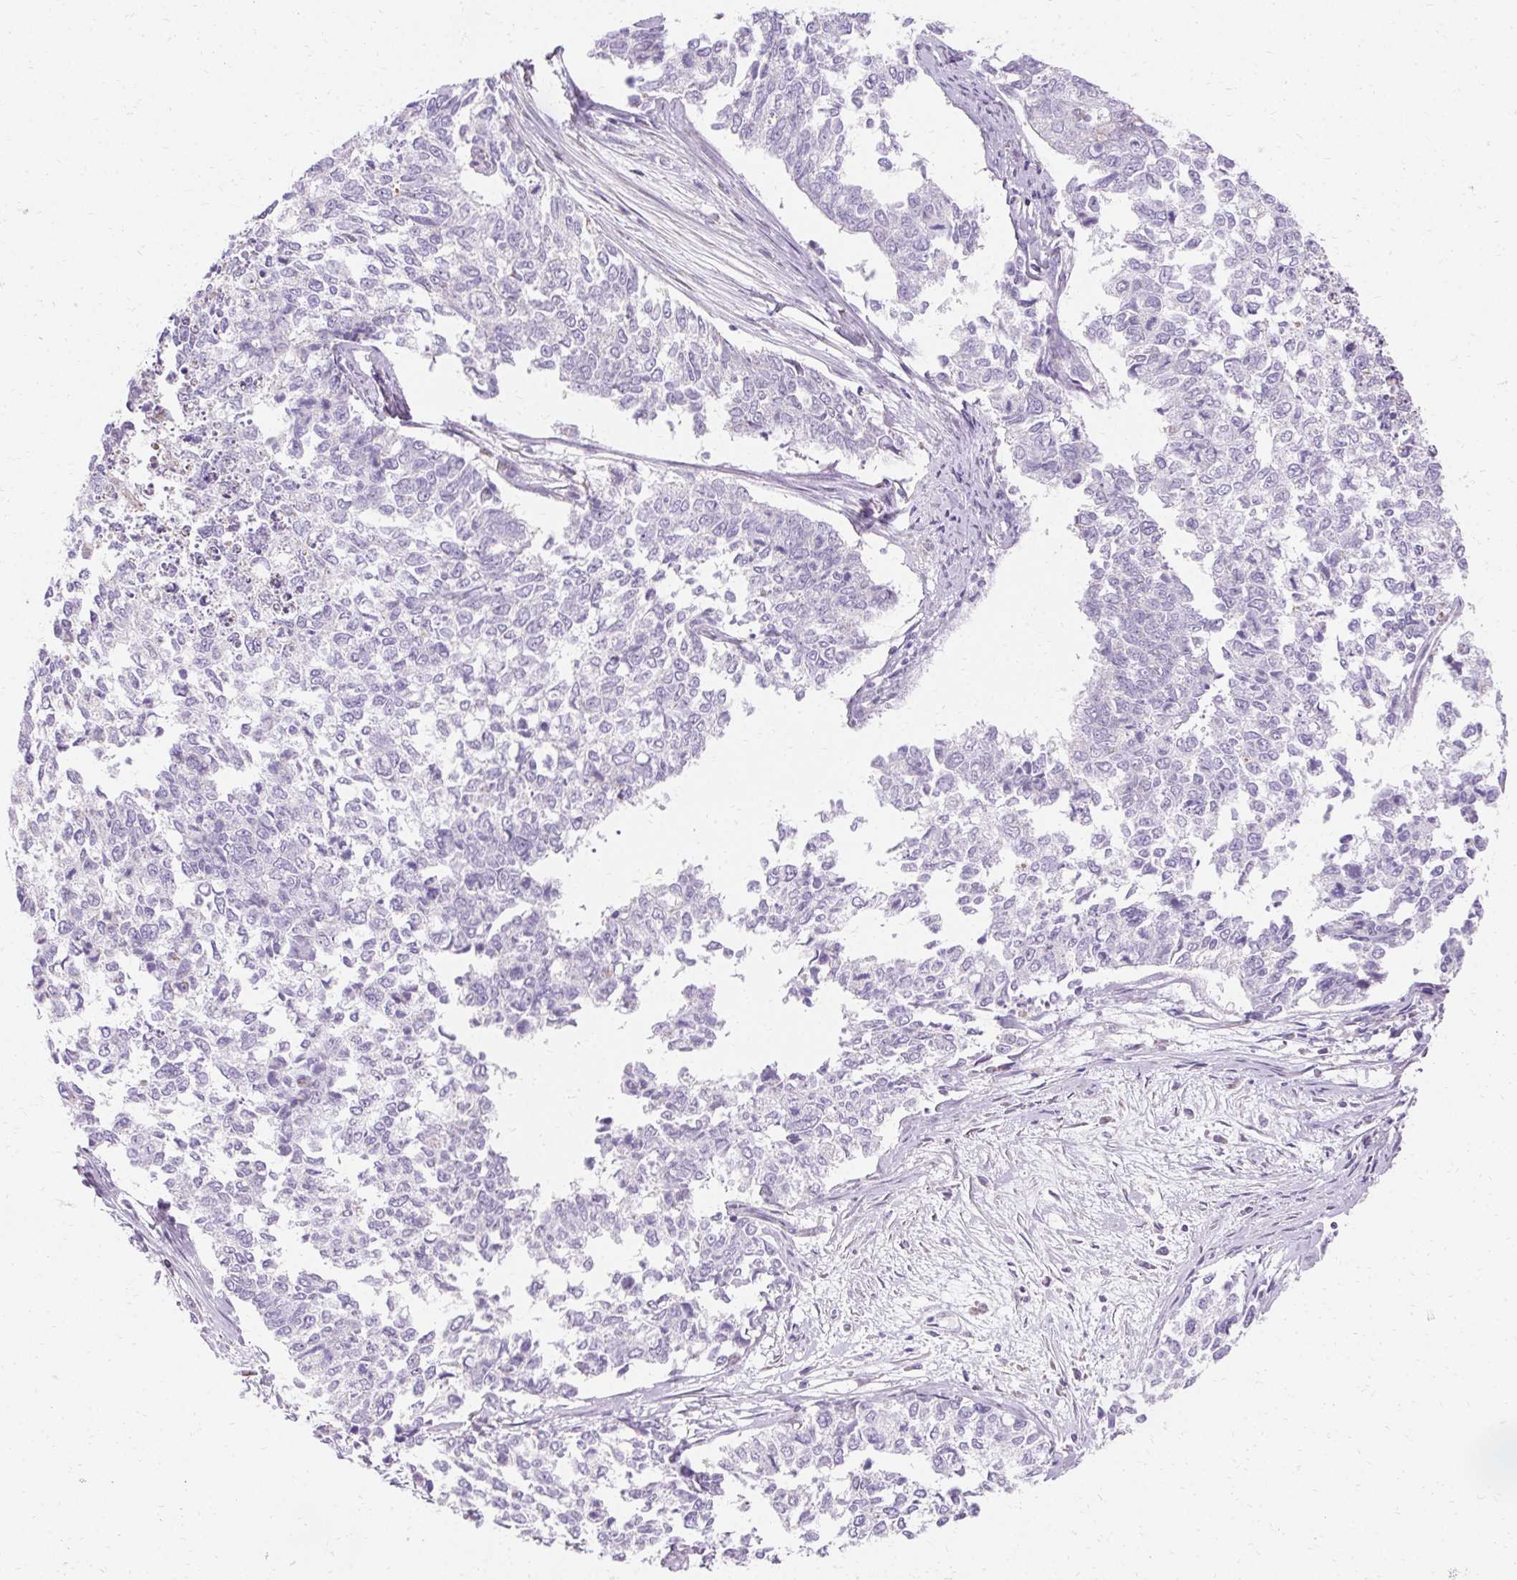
{"staining": {"intensity": "negative", "quantity": "none", "location": "none"}, "tissue": "cervical cancer", "cell_type": "Tumor cells", "image_type": "cancer", "snomed": [{"axis": "morphology", "description": "Adenocarcinoma, NOS"}, {"axis": "topography", "description": "Cervix"}], "caption": "Protein analysis of cervical cancer (adenocarcinoma) exhibits no significant staining in tumor cells.", "gene": "ASGR2", "patient": {"sex": "female", "age": 63}}